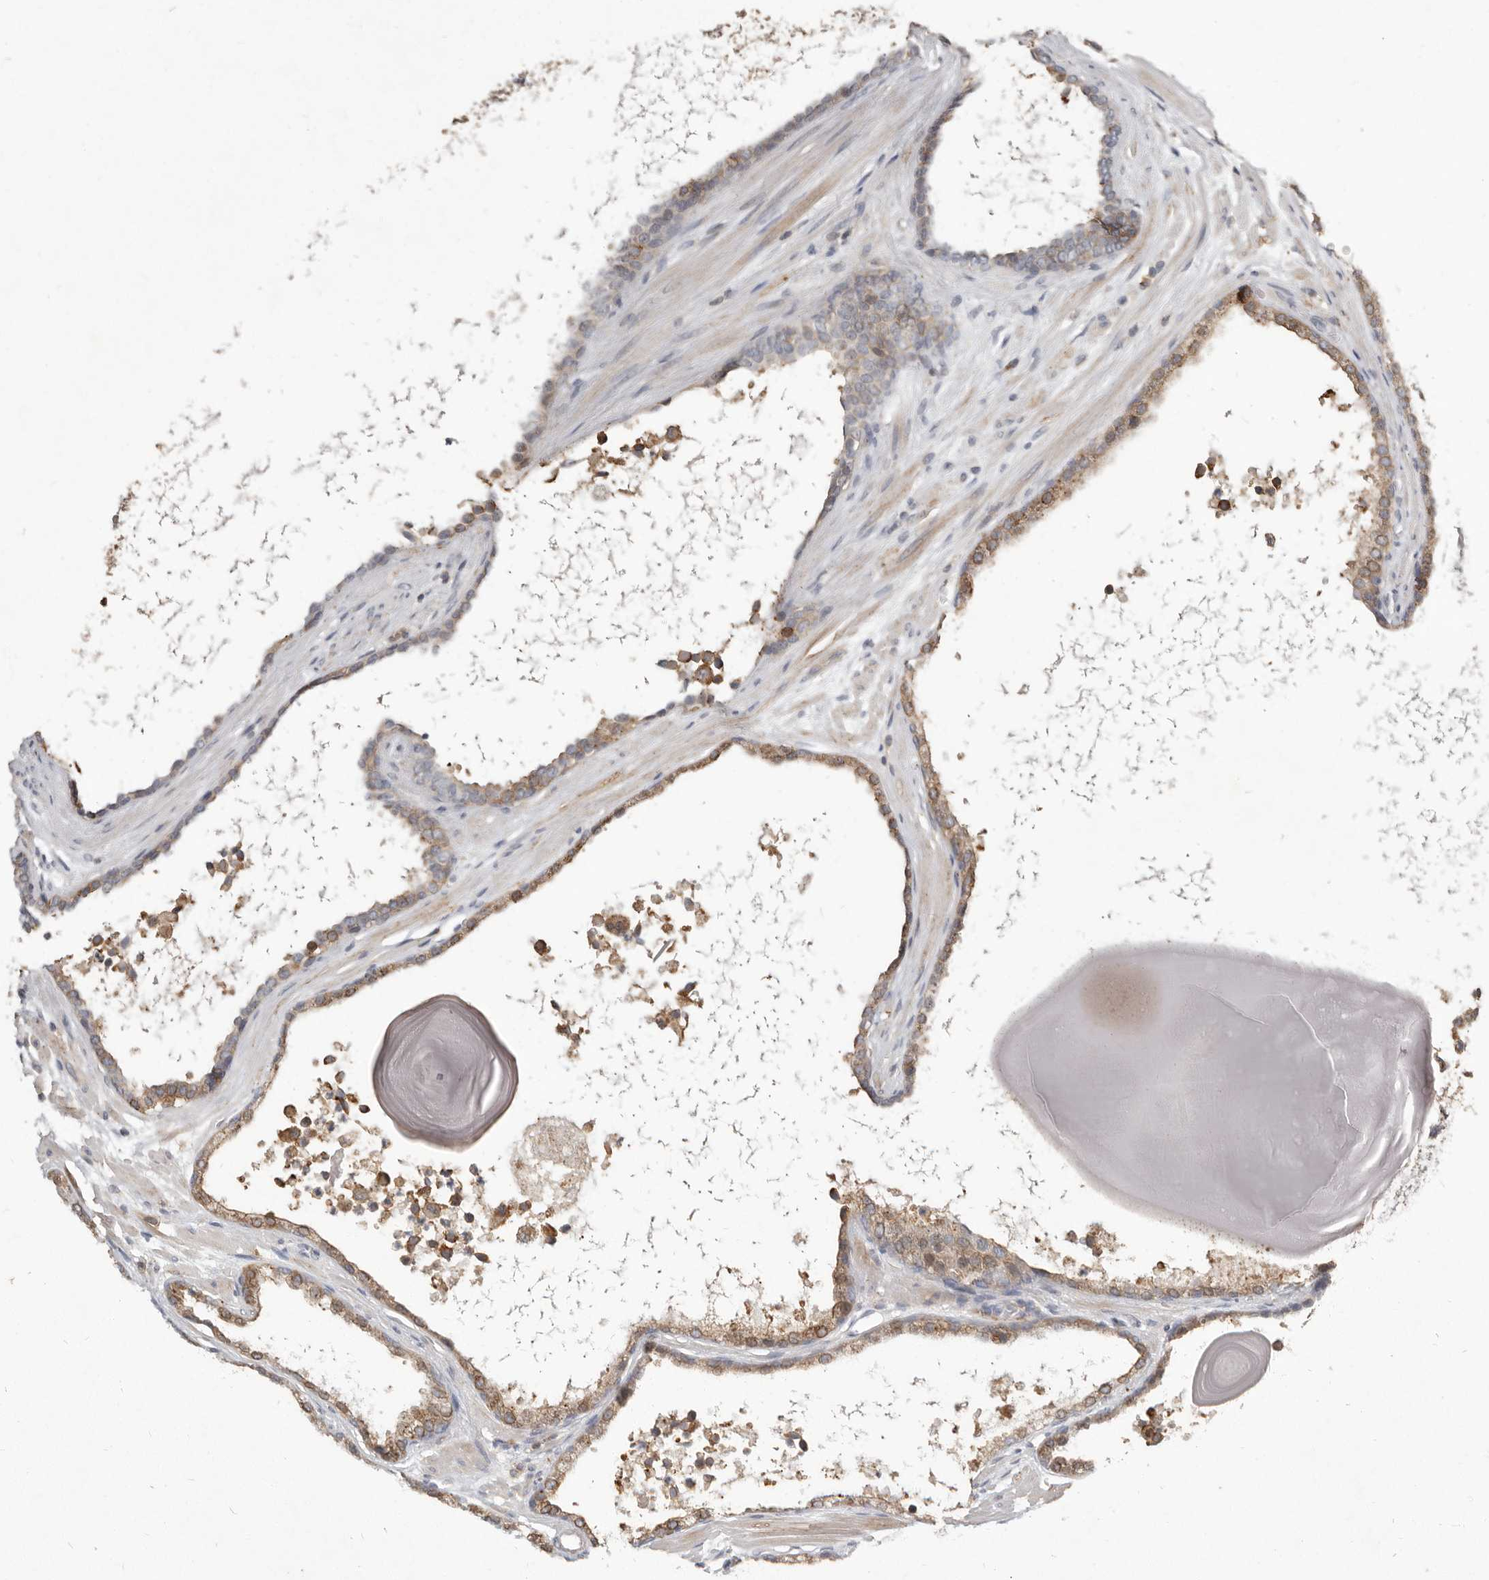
{"staining": {"intensity": "moderate", "quantity": "25%-75%", "location": "cytoplasmic/membranous"}, "tissue": "prostate cancer", "cell_type": "Tumor cells", "image_type": "cancer", "snomed": [{"axis": "morphology", "description": "Adenocarcinoma, High grade"}, {"axis": "topography", "description": "Prostate"}], "caption": "Human prostate cancer stained with a brown dye displays moderate cytoplasmic/membranous positive staining in approximately 25%-75% of tumor cells.", "gene": "KIF26B", "patient": {"sex": "male", "age": 62}}